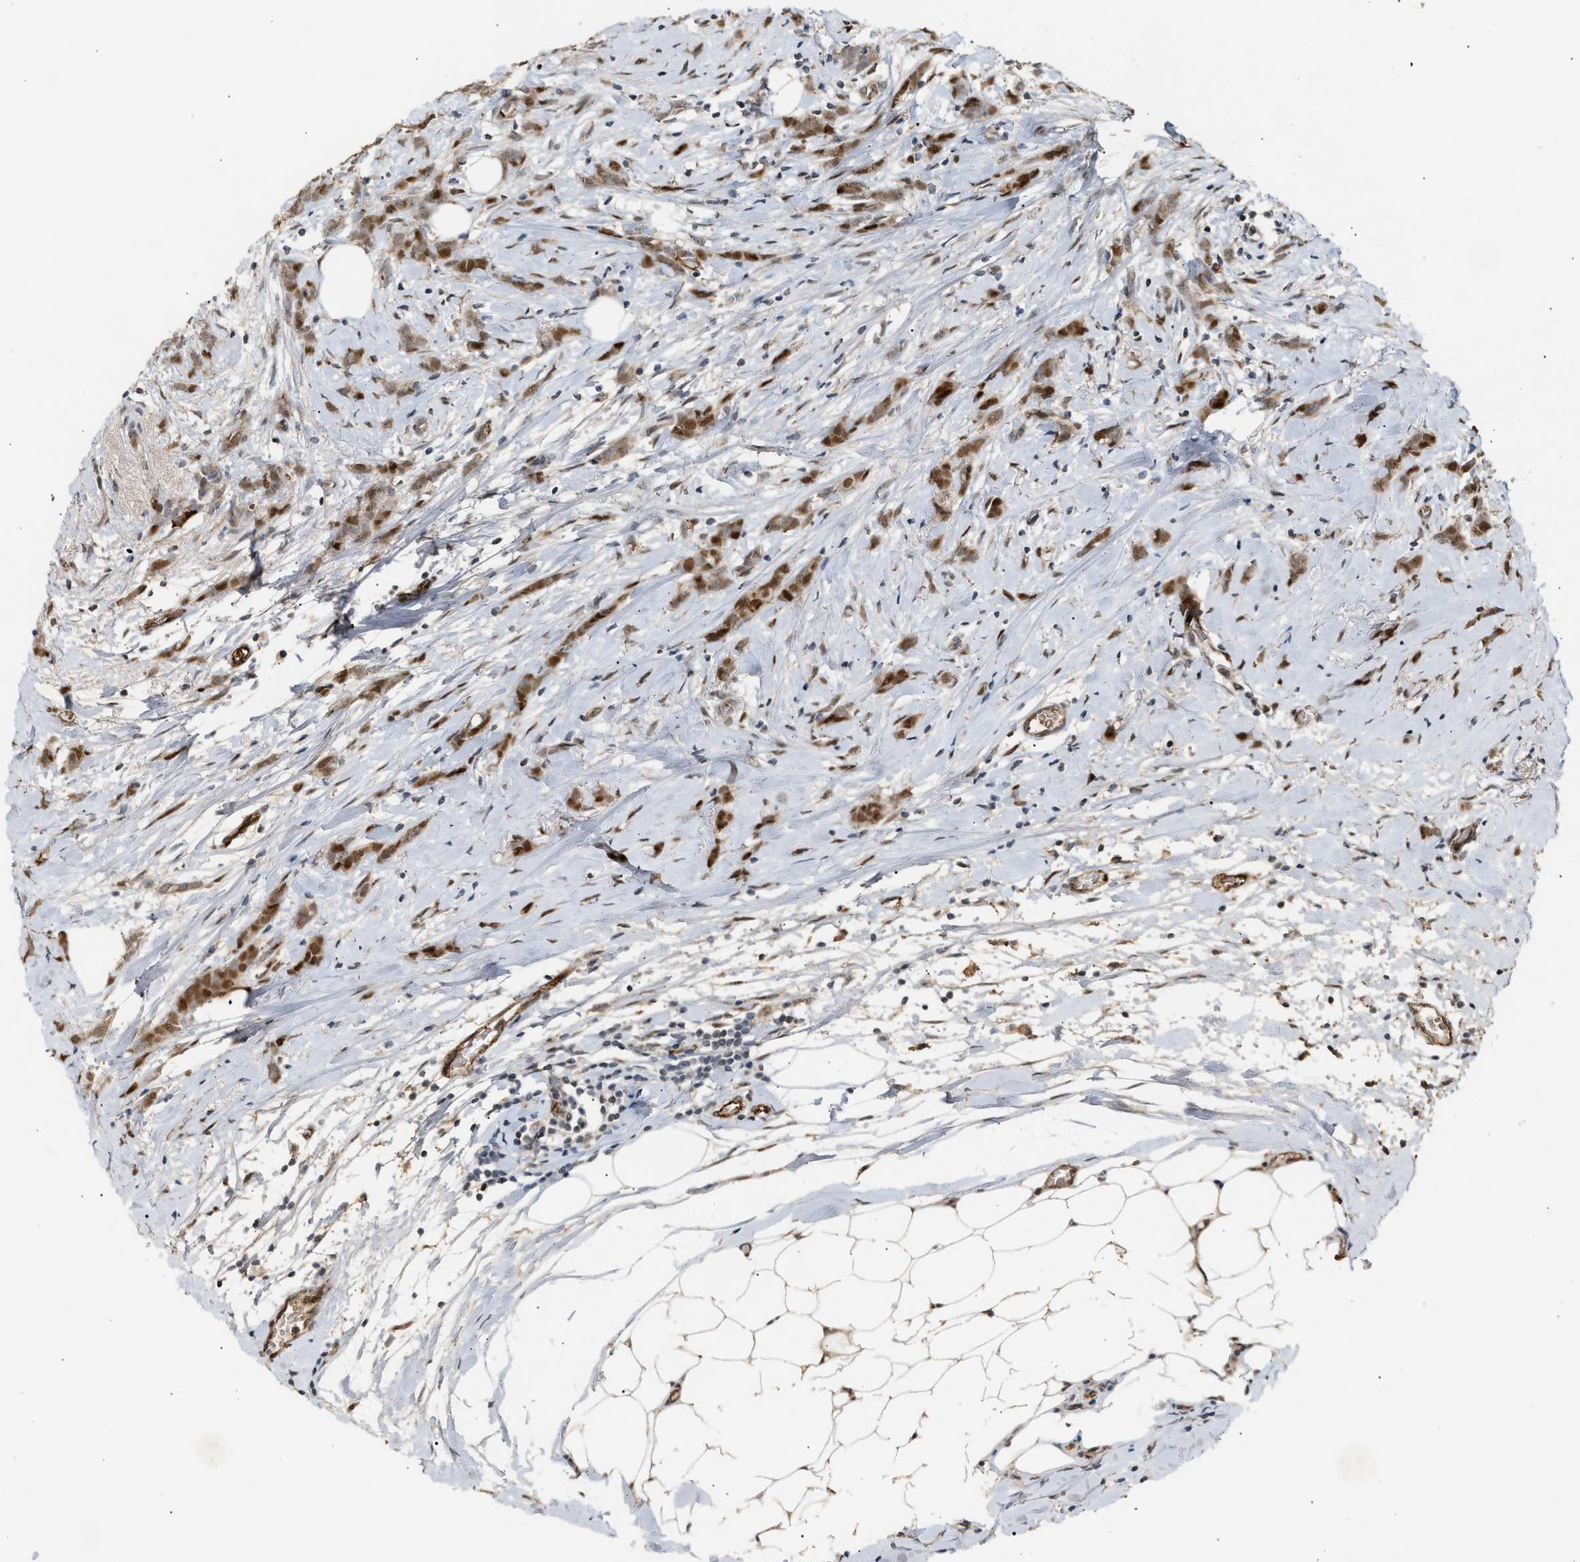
{"staining": {"intensity": "moderate", "quantity": ">75%", "location": "cytoplasmic/membranous"}, "tissue": "breast cancer", "cell_type": "Tumor cells", "image_type": "cancer", "snomed": [{"axis": "morphology", "description": "Lobular carcinoma, in situ"}, {"axis": "morphology", "description": "Lobular carcinoma"}, {"axis": "topography", "description": "Breast"}], "caption": "Moderate cytoplasmic/membranous expression for a protein is appreciated in about >75% of tumor cells of lobular carcinoma in situ (breast) using IHC.", "gene": "ZFAND5", "patient": {"sex": "female", "age": 41}}